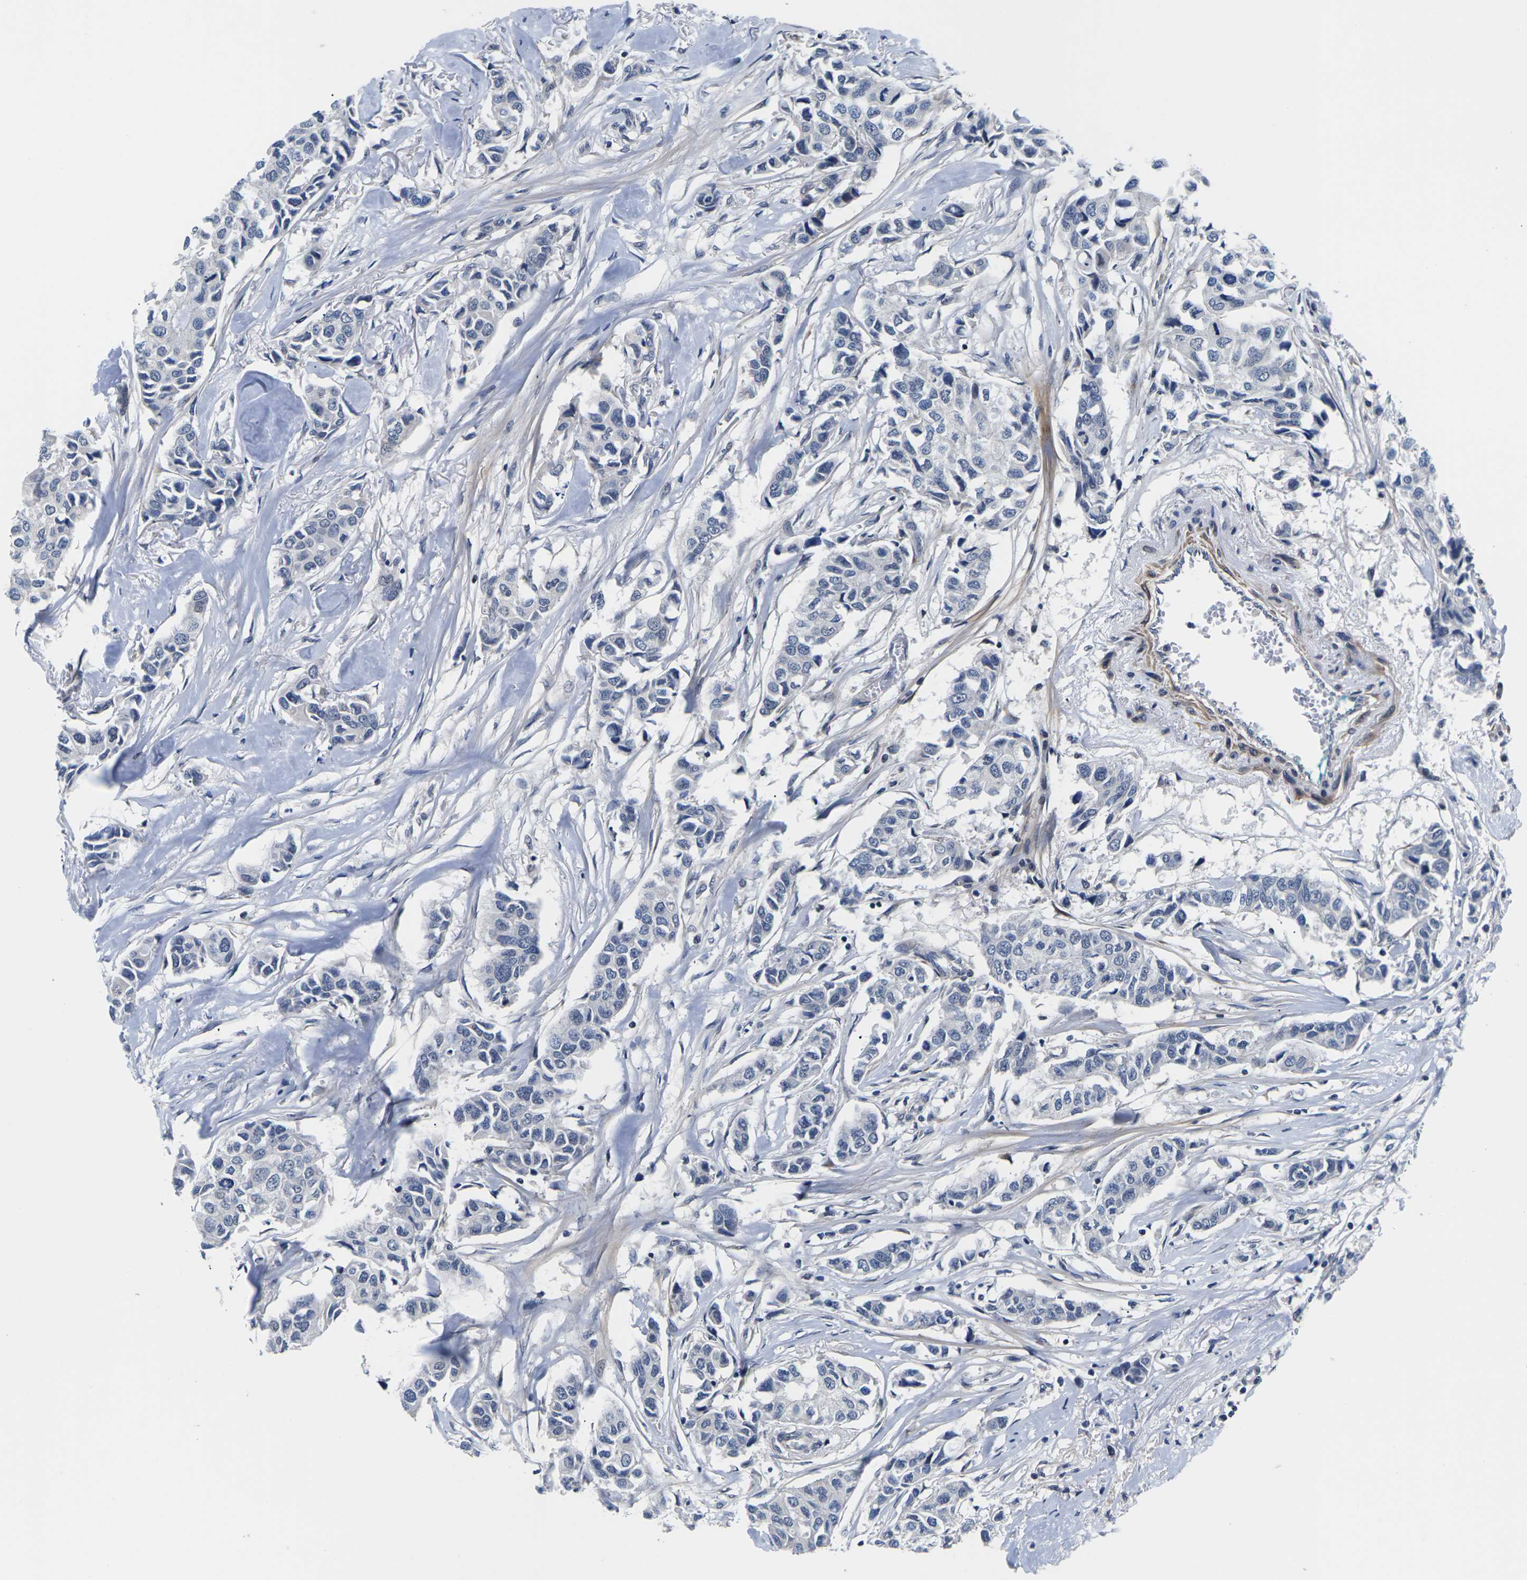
{"staining": {"intensity": "negative", "quantity": "none", "location": "none"}, "tissue": "breast cancer", "cell_type": "Tumor cells", "image_type": "cancer", "snomed": [{"axis": "morphology", "description": "Duct carcinoma"}, {"axis": "topography", "description": "Breast"}], "caption": "The IHC photomicrograph has no significant staining in tumor cells of breast cancer (intraductal carcinoma) tissue.", "gene": "ST6GAL2", "patient": {"sex": "female", "age": 80}}